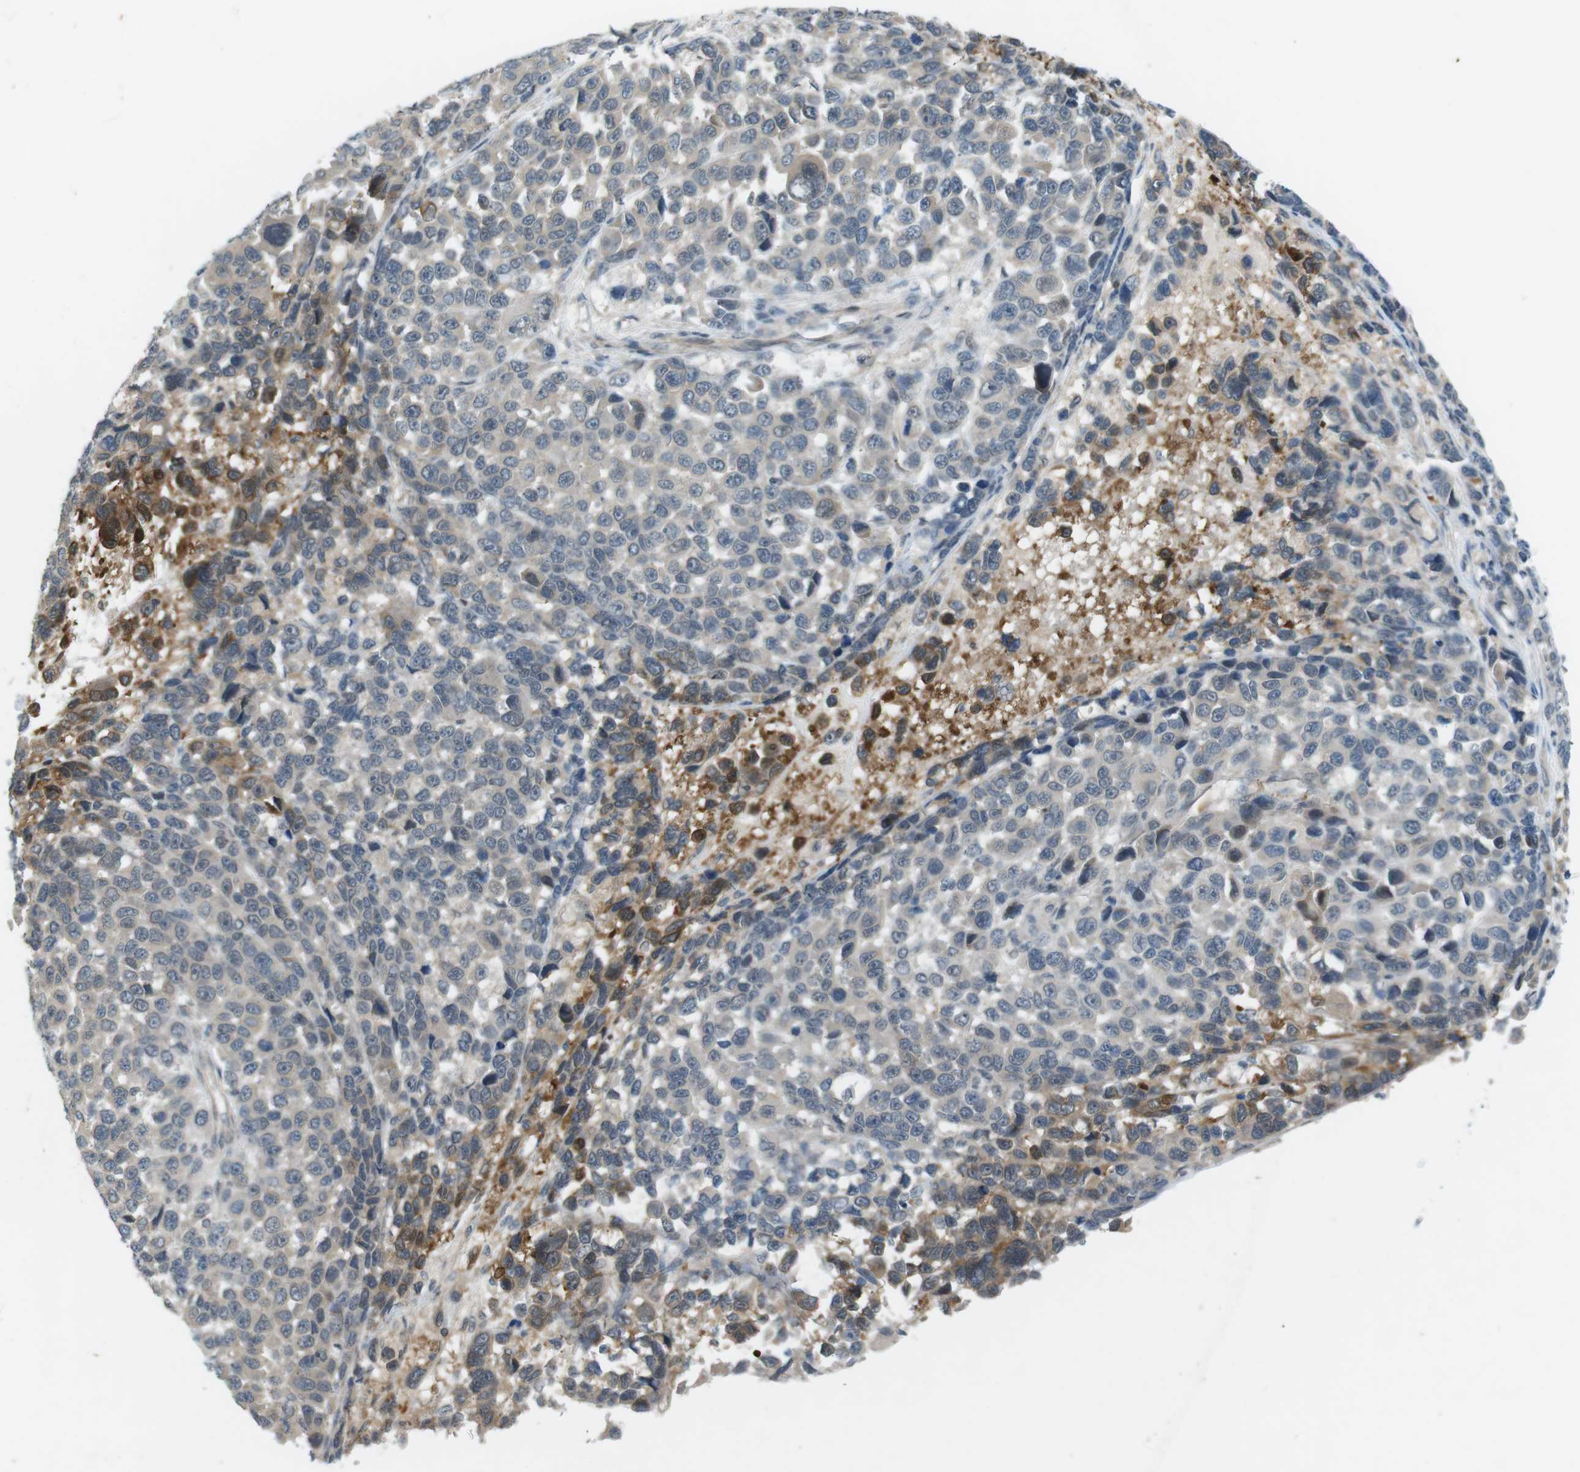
{"staining": {"intensity": "negative", "quantity": "none", "location": "none"}, "tissue": "melanoma", "cell_type": "Tumor cells", "image_type": "cancer", "snomed": [{"axis": "morphology", "description": "Malignant melanoma, NOS"}, {"axis": "topography", "description": "Skin"}], "caption": "There is no significant positivity in tumor cells of malignant melanoma.", "gene": "RTN3", "patient": {"sex": "male", "age": 53}}